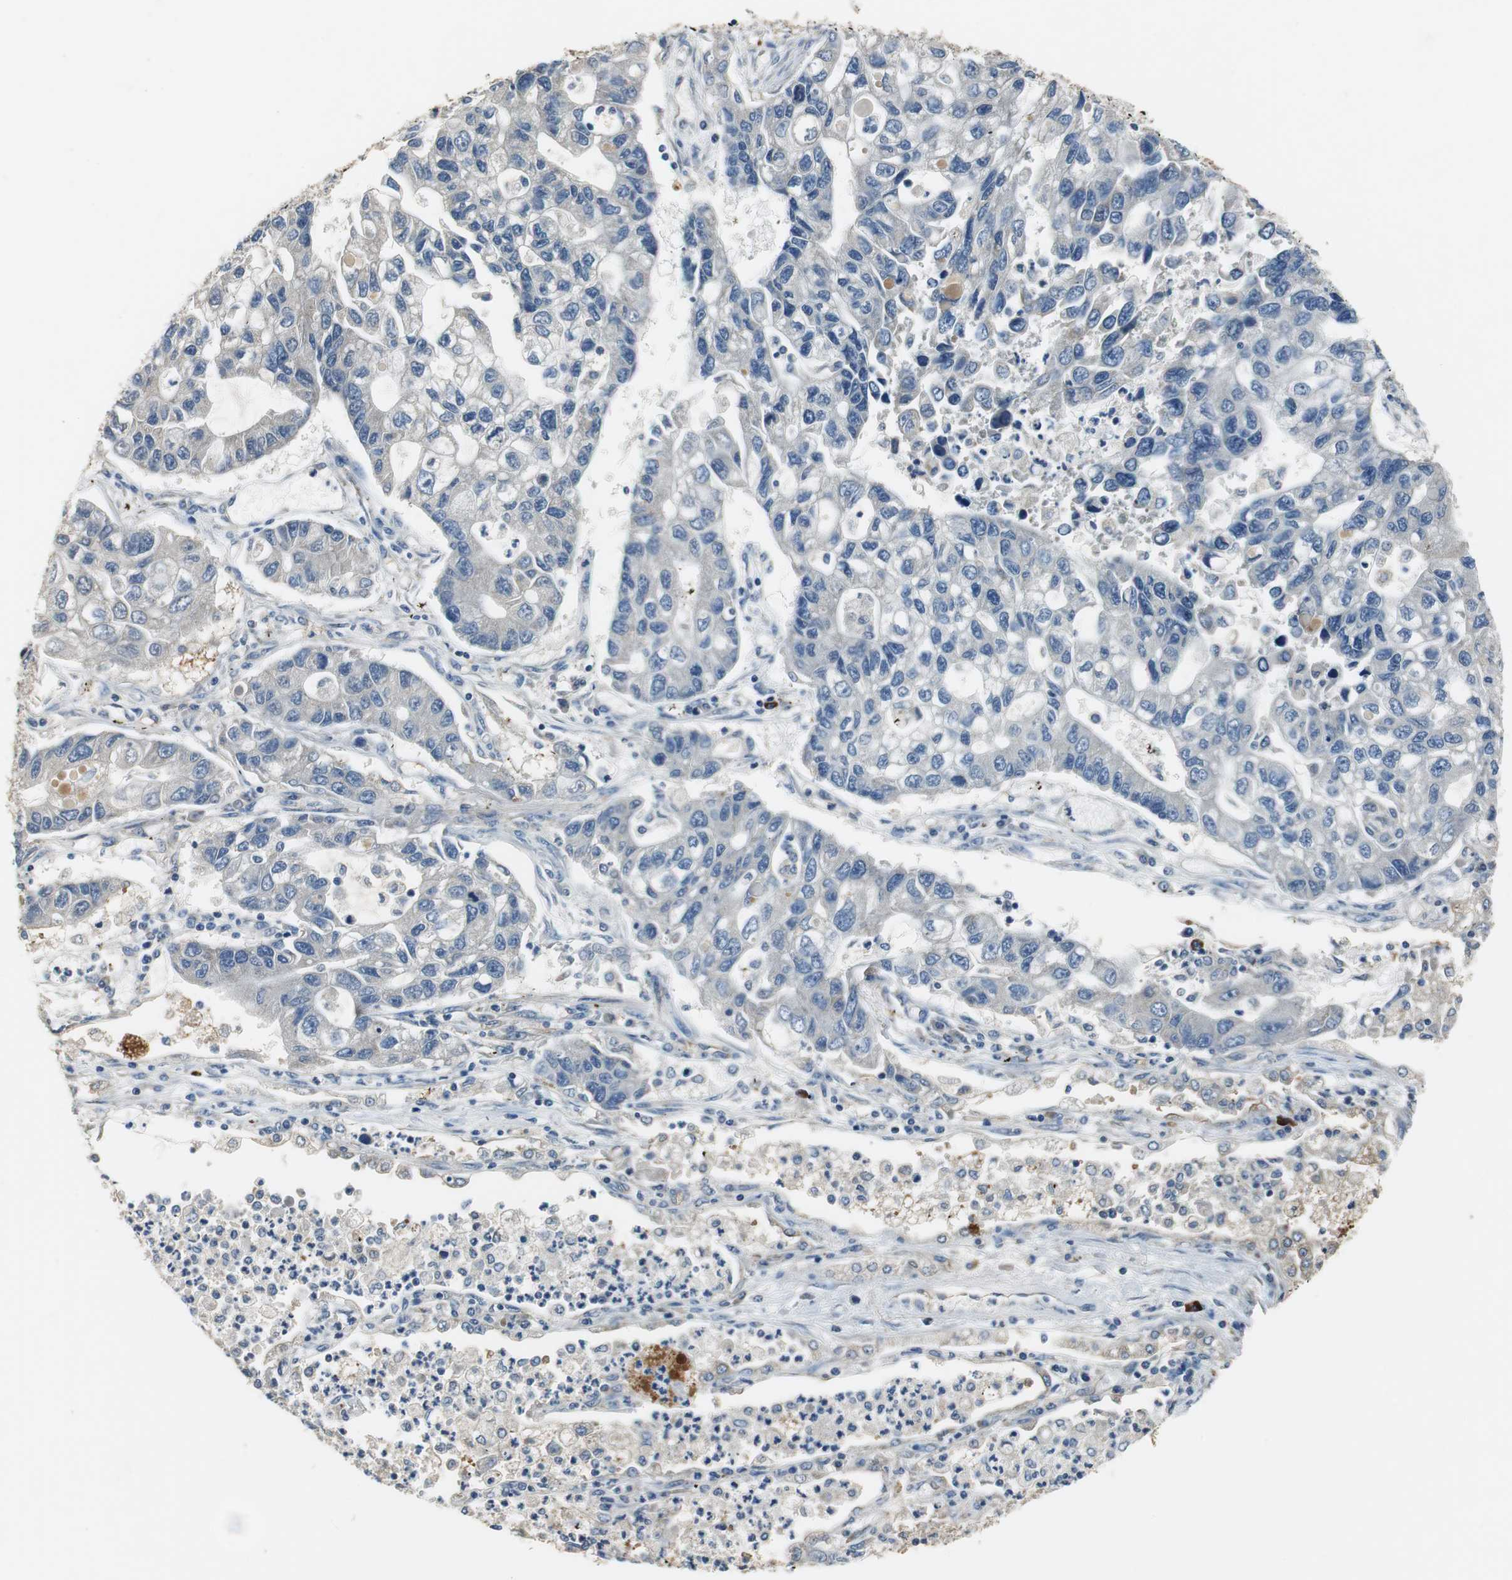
{"staining": {"intensity": "negative", "quantity": "none", "location": "none"}, "tissue": "lung cancer", "cell_type": "Tumor cells", "image_type": "cancer", "snomed": [{"axis": "morphology", "description": "Adenocarcinoma, NOS"}, {"axis": "topography", "description": "Lung"}], "caption": "A photomicrograph of adenocarcinoma (lung) stained for a protein displays no brown staining in tumor cells. (DAB immunohistochemistry (IHC) with hematoxylin counter stain).", "gene": "MTIF2", "patient": {"sex": "female", "age": 51}}